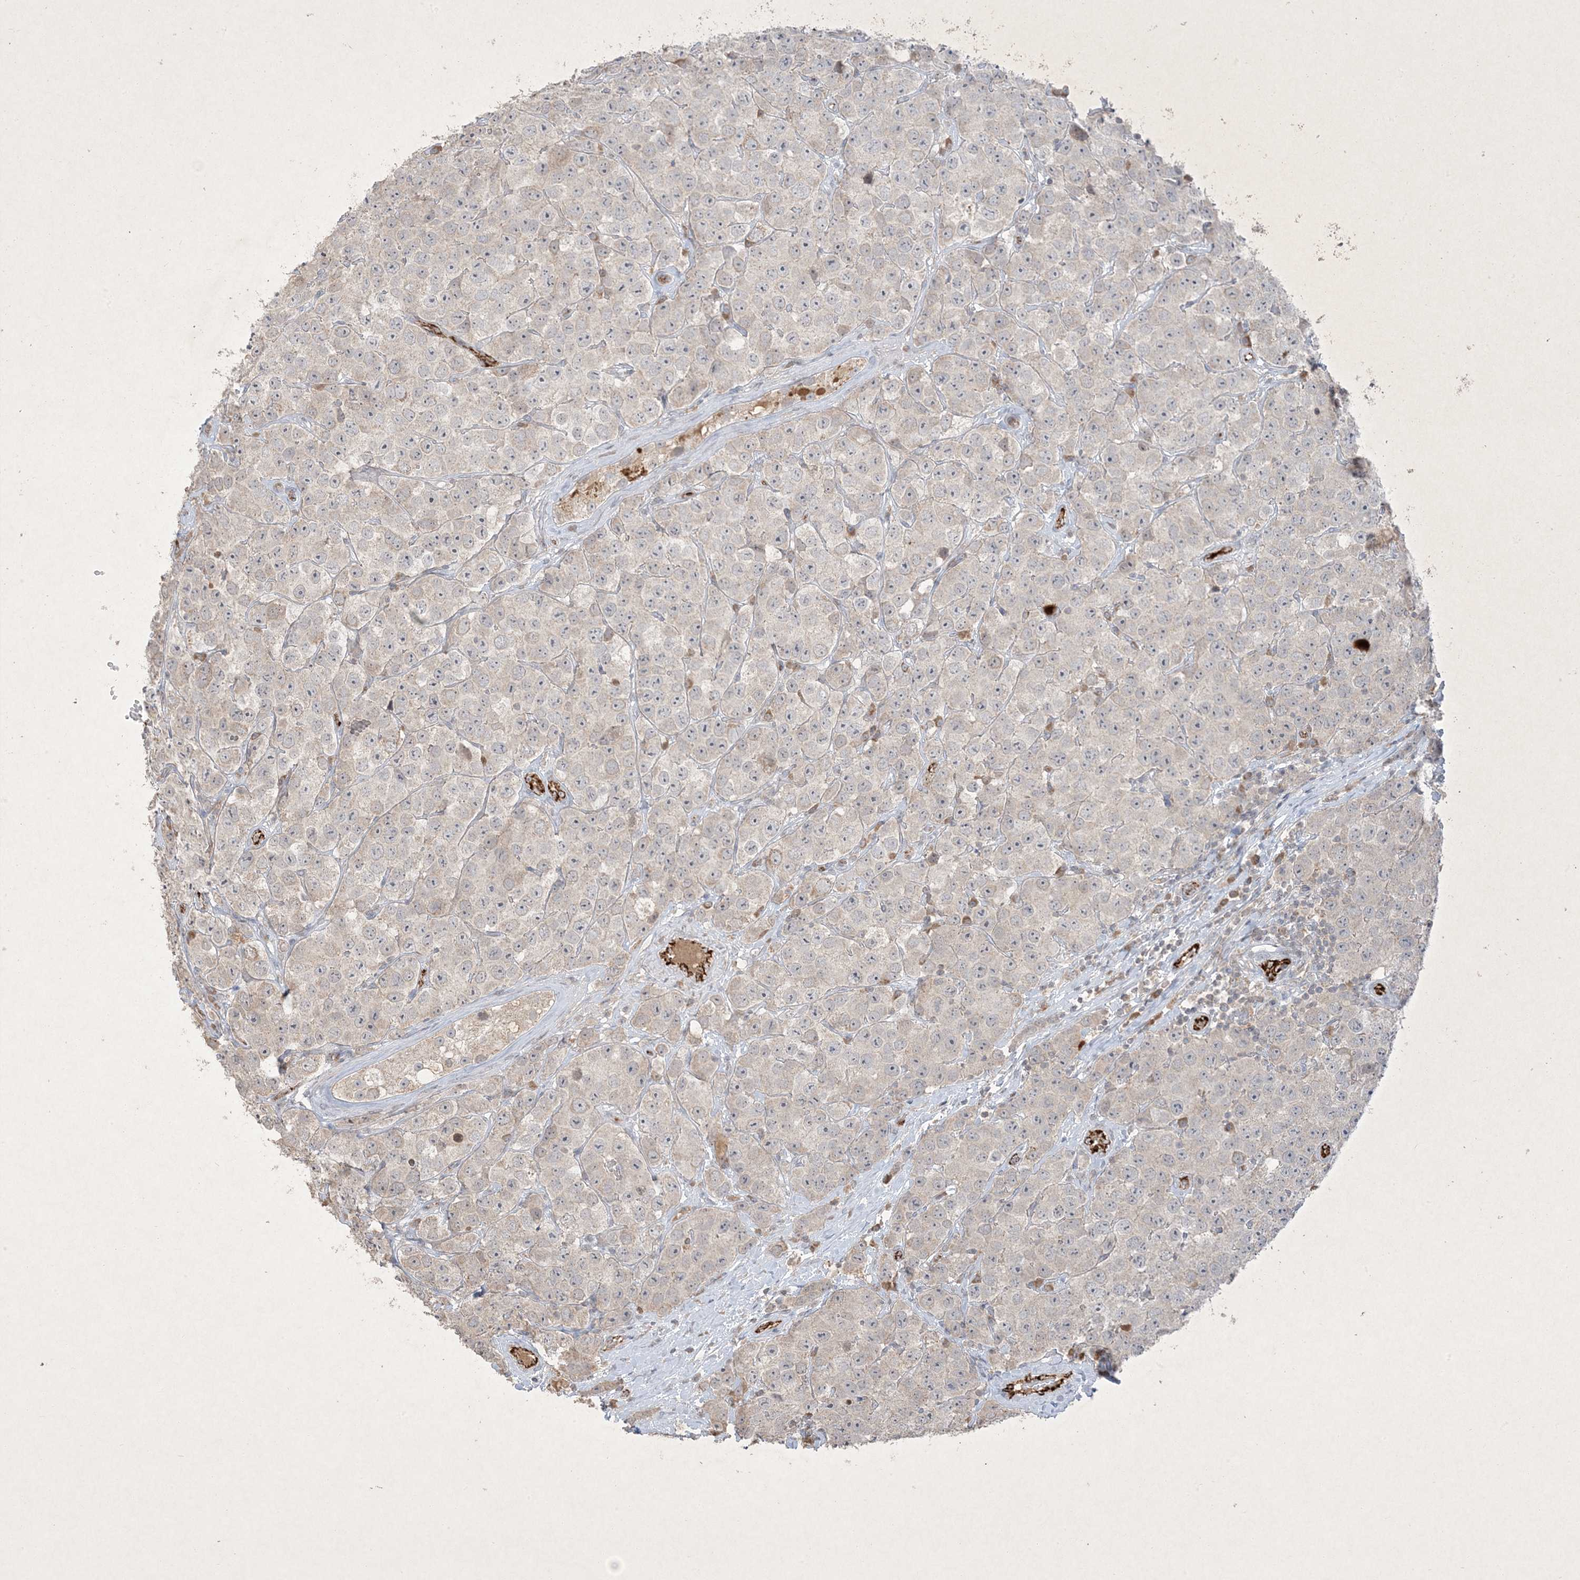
{"staining": {"intensity": "negative", "quantity": "none", "location": "none"}, "tissue": "testis cancer", "cell_type": "Tumor cells", "image_type": "cancer", "snomed": [{"axis": "morphology", "description": "Seminoma, NOS"}, {"axis": "topography", "description": "Testis"}], "caption": "Photomicrograph shows no protein positivity in tumor cells of testis cancer tissue.", "gene": "PRSS36", "patient": {"sex": "male", "age": 28}}